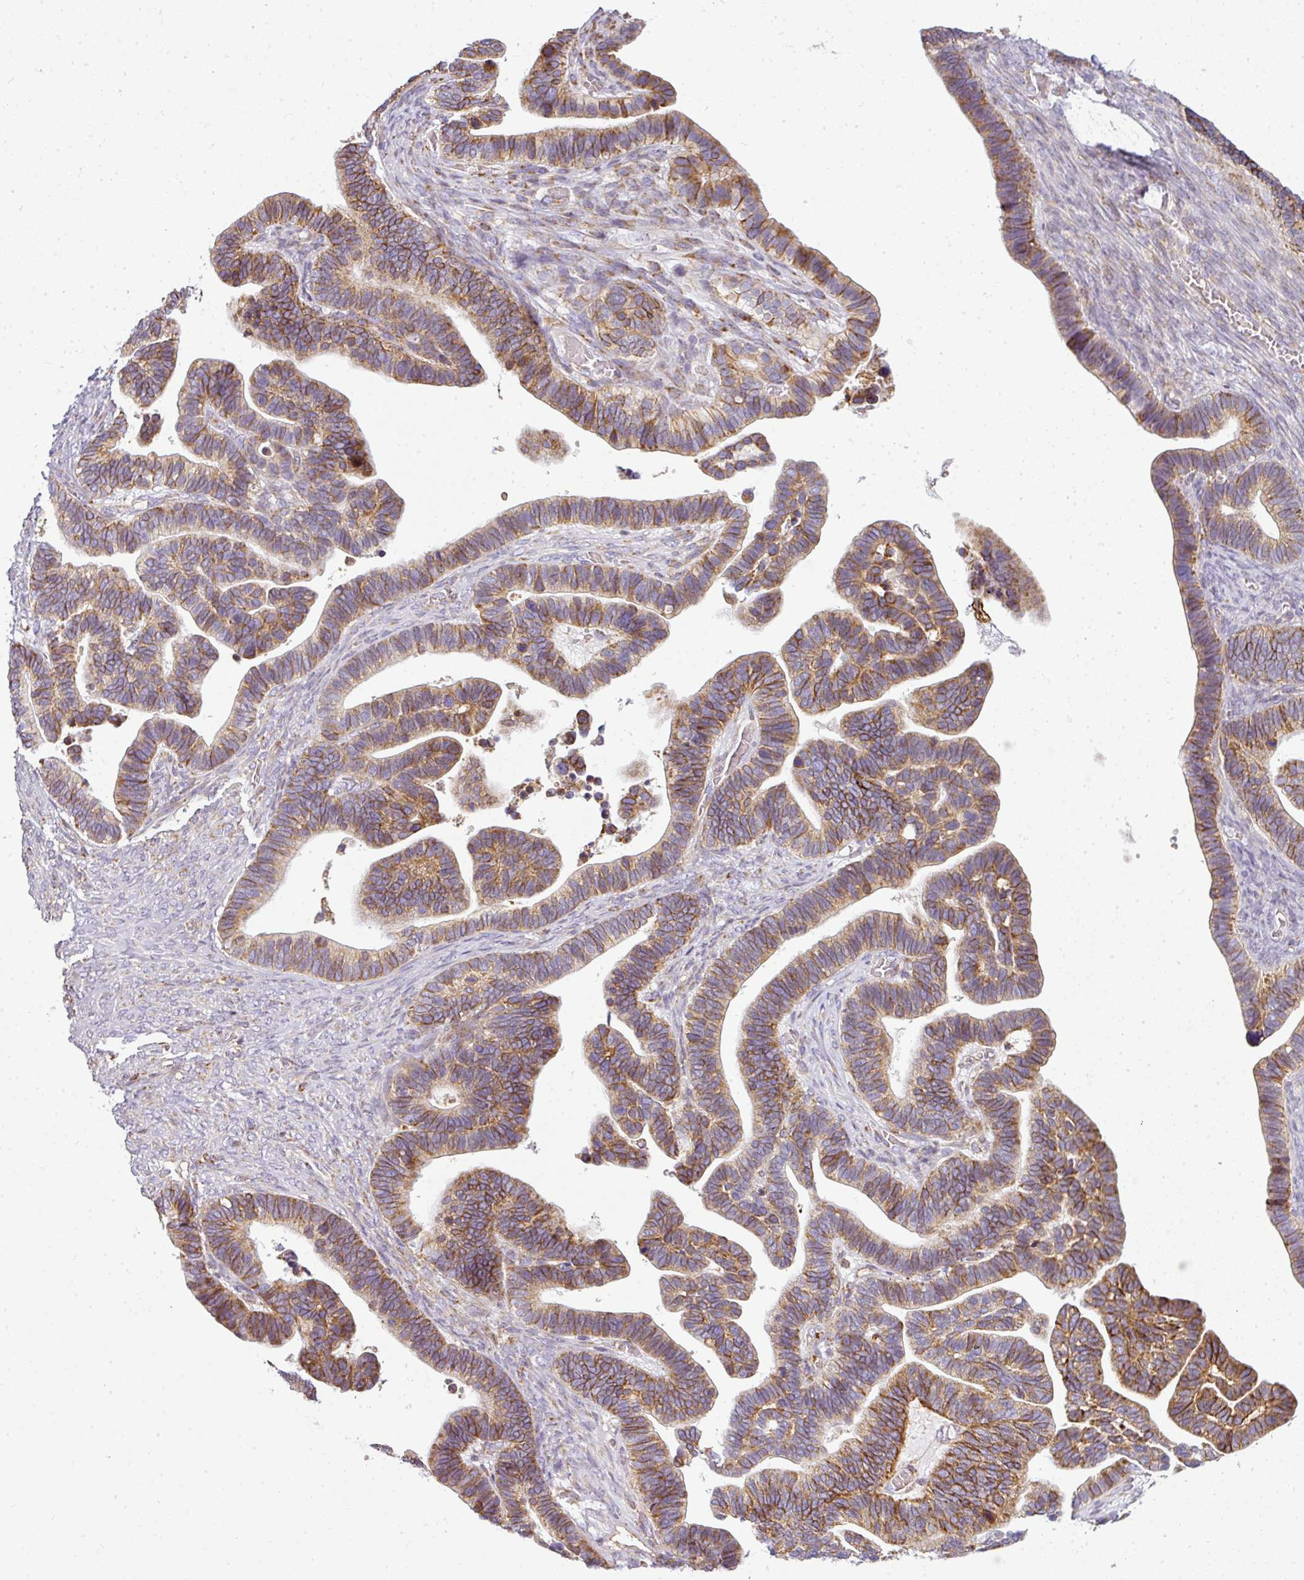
{"staining": {"intensity": "moderate", "quantity": ">75%", "location": "cytoplasmic/membranous"}, "tissue": "ovarian cancer", "cell_type": "Tumor cells", "image_type": "cancer", "snomed": [{"axis": "morphology", "description": "Cystadenocarcinoma, serous, NOS"}, {"axis": "topography", "description": "Ovary"}], "caption": "Tumor cells display medium levels of moderate cytoplasmic/membranous positivity in approximately >75% of cells in ovarian serous cystadenocarcinoma. The staining was performed using DAB (3,3'-diaminobenzidine), with brown indicating positive protein expression. Nuclei are stained blue with hematoxylin.", "gene": "ANKRD18A", "patient": {"sex": "female", "age": 56}}